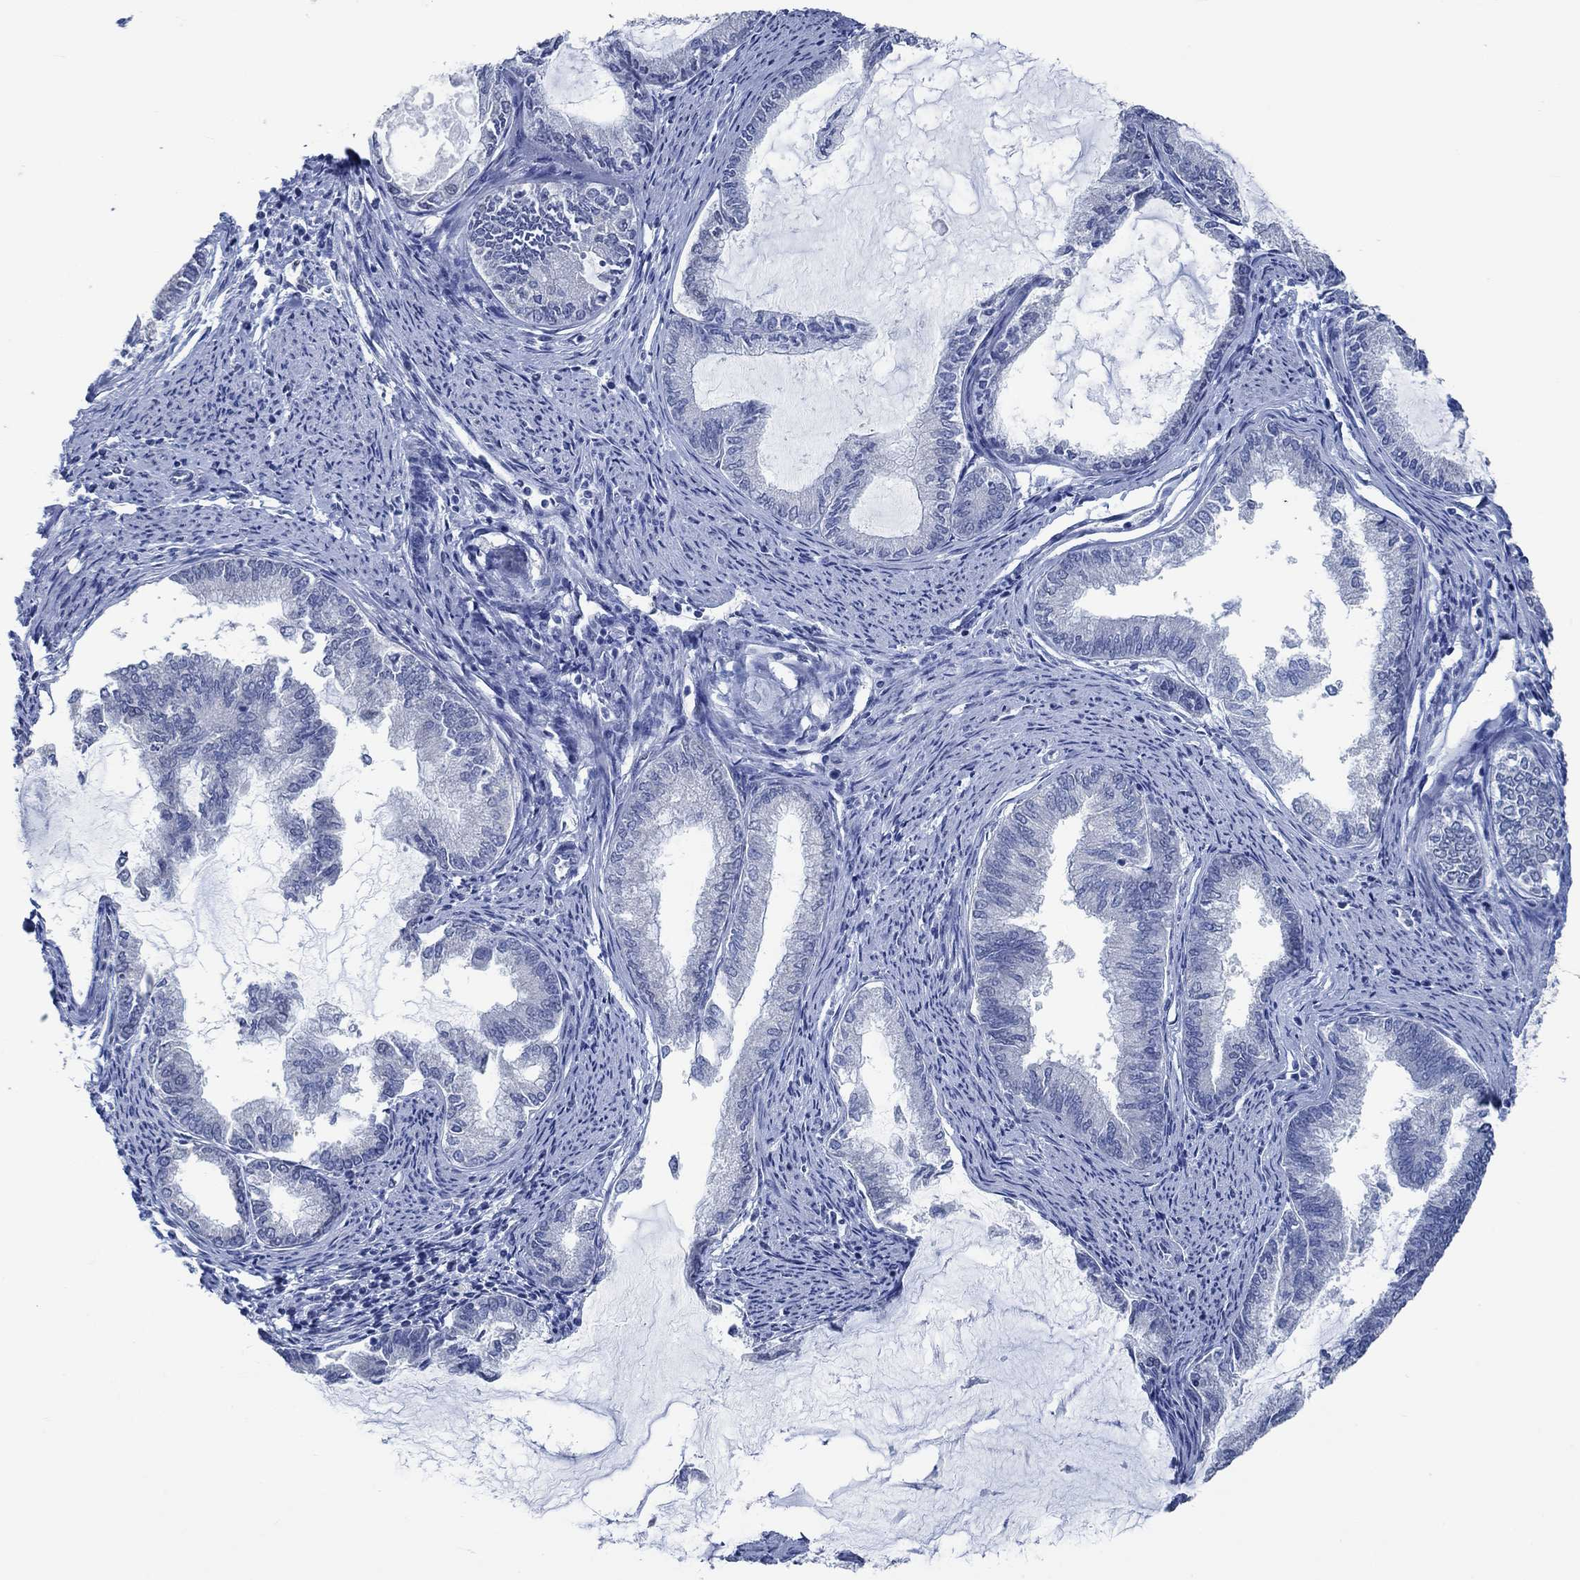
{"staining": {"intensity": "negative", "quantity": "none", "location": "none"}, "tissue": "endometrial cancer", "cell_type": "Tumor cells", "image_type": "cancer", "snomed": [{"axis": "morphology", "description": "Adenocarcinoma, NOS"}, {"axis": "topography", "description": "Endometrium"}], "caption": "This image is of endometrial cancer (adenocarcinoma) stained with immunohistochemistry (IHC) to label a protein in brown with the nuclei are counter-stained blue. There is no expression in tumor cells.", "gene": "OBSCN", "patient": {"sex": "female", "age": 86}}